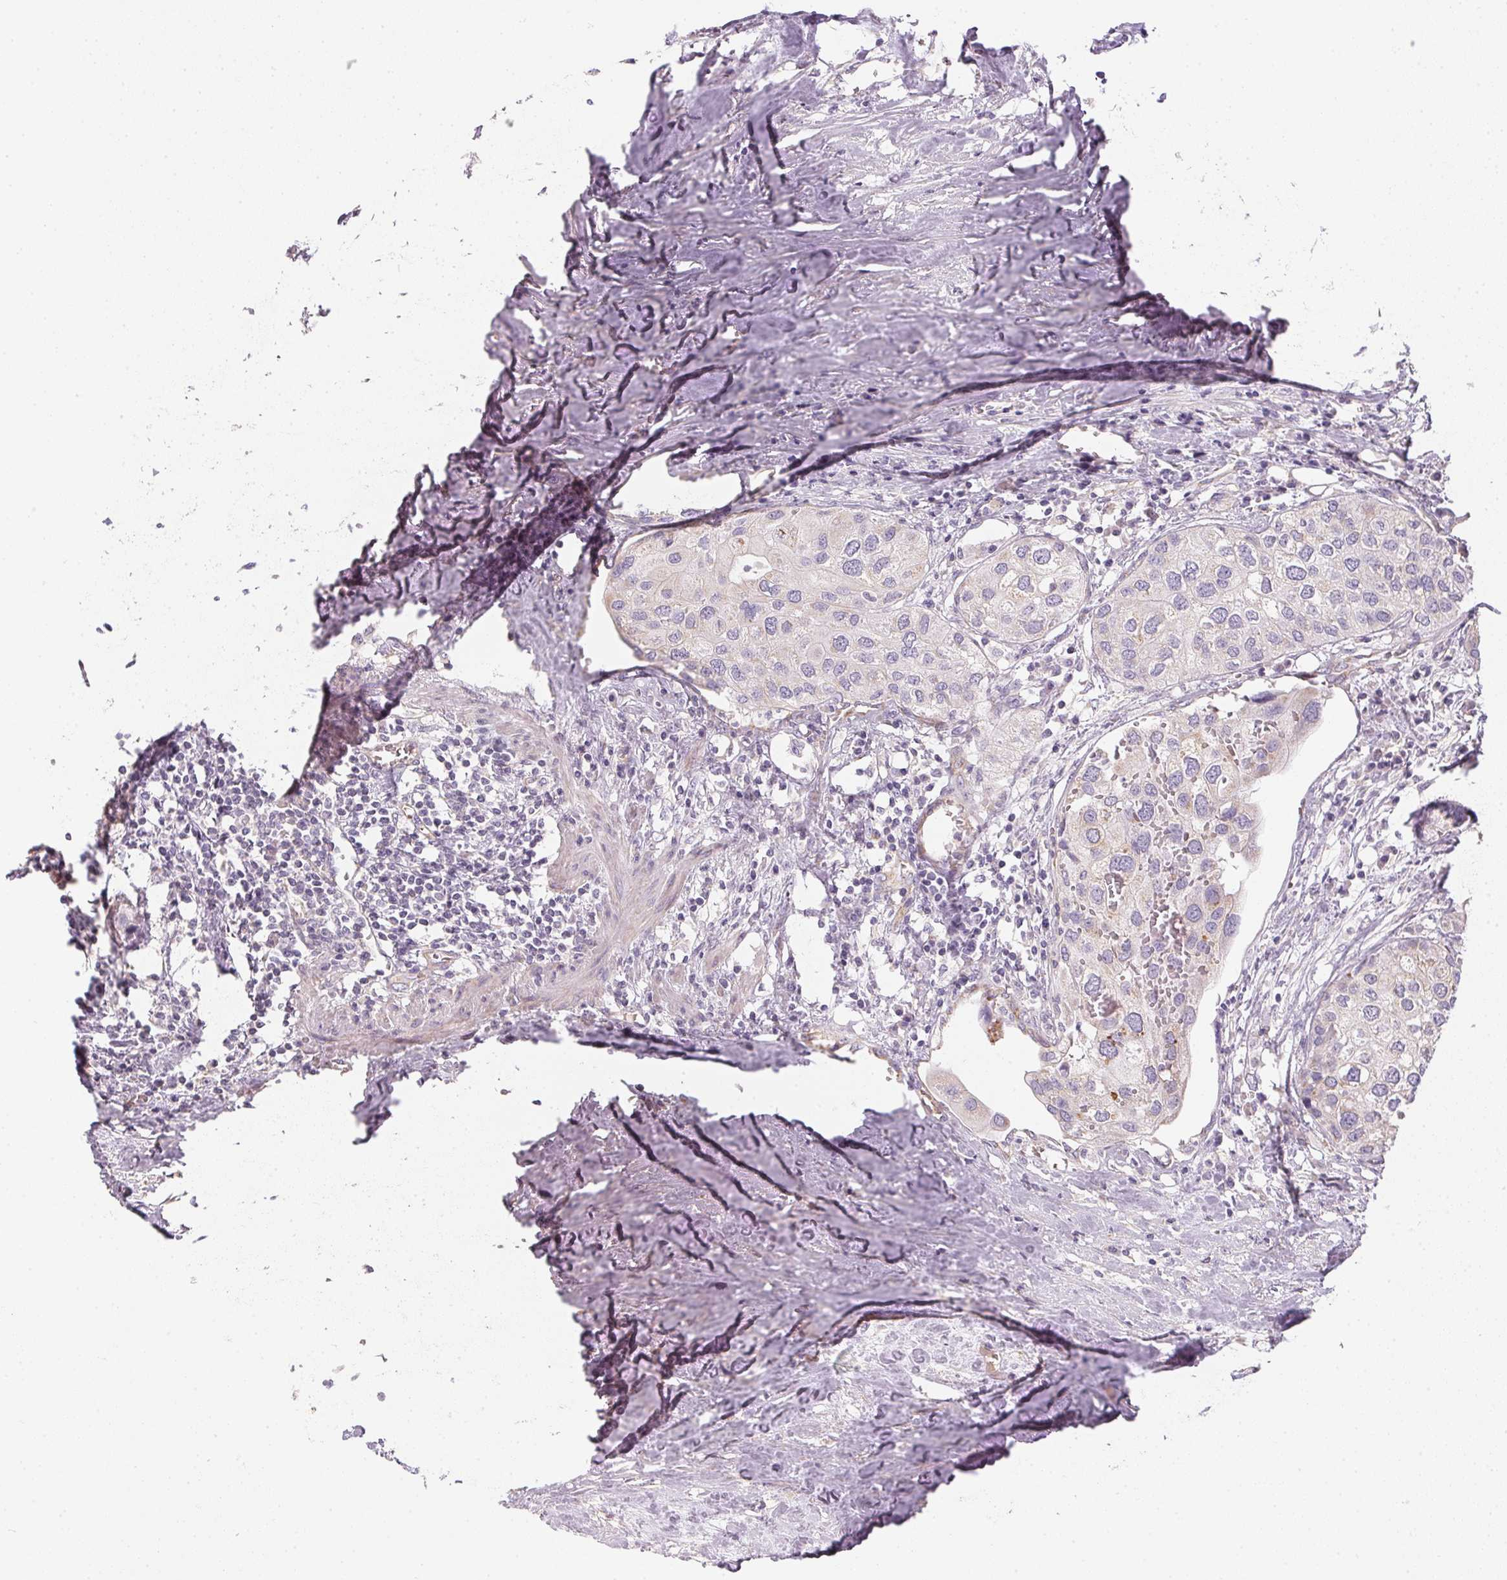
{"staining": {"intensity": "negative", "quantity": "none", "location": "none"}, "tissue": "urothelial cancer", "cell_type": "Tumor cells", "image_type": "cancer", "snomed": [{"axis": "morphology", "description": "Urothelial carcinoma, High grade"}, {"axis": "topography", "description": "Urinary bladder"}], "caption": "This is a photomicrograph of immunohistochemistry staining of urothelial cancer, which shows no staining in tumor cells. (Immunohistochemistry (ihc), brightfield microscopy, high magnification).", "gene": "SMYD1", "patient": {"sex": "male", "age": 64}}